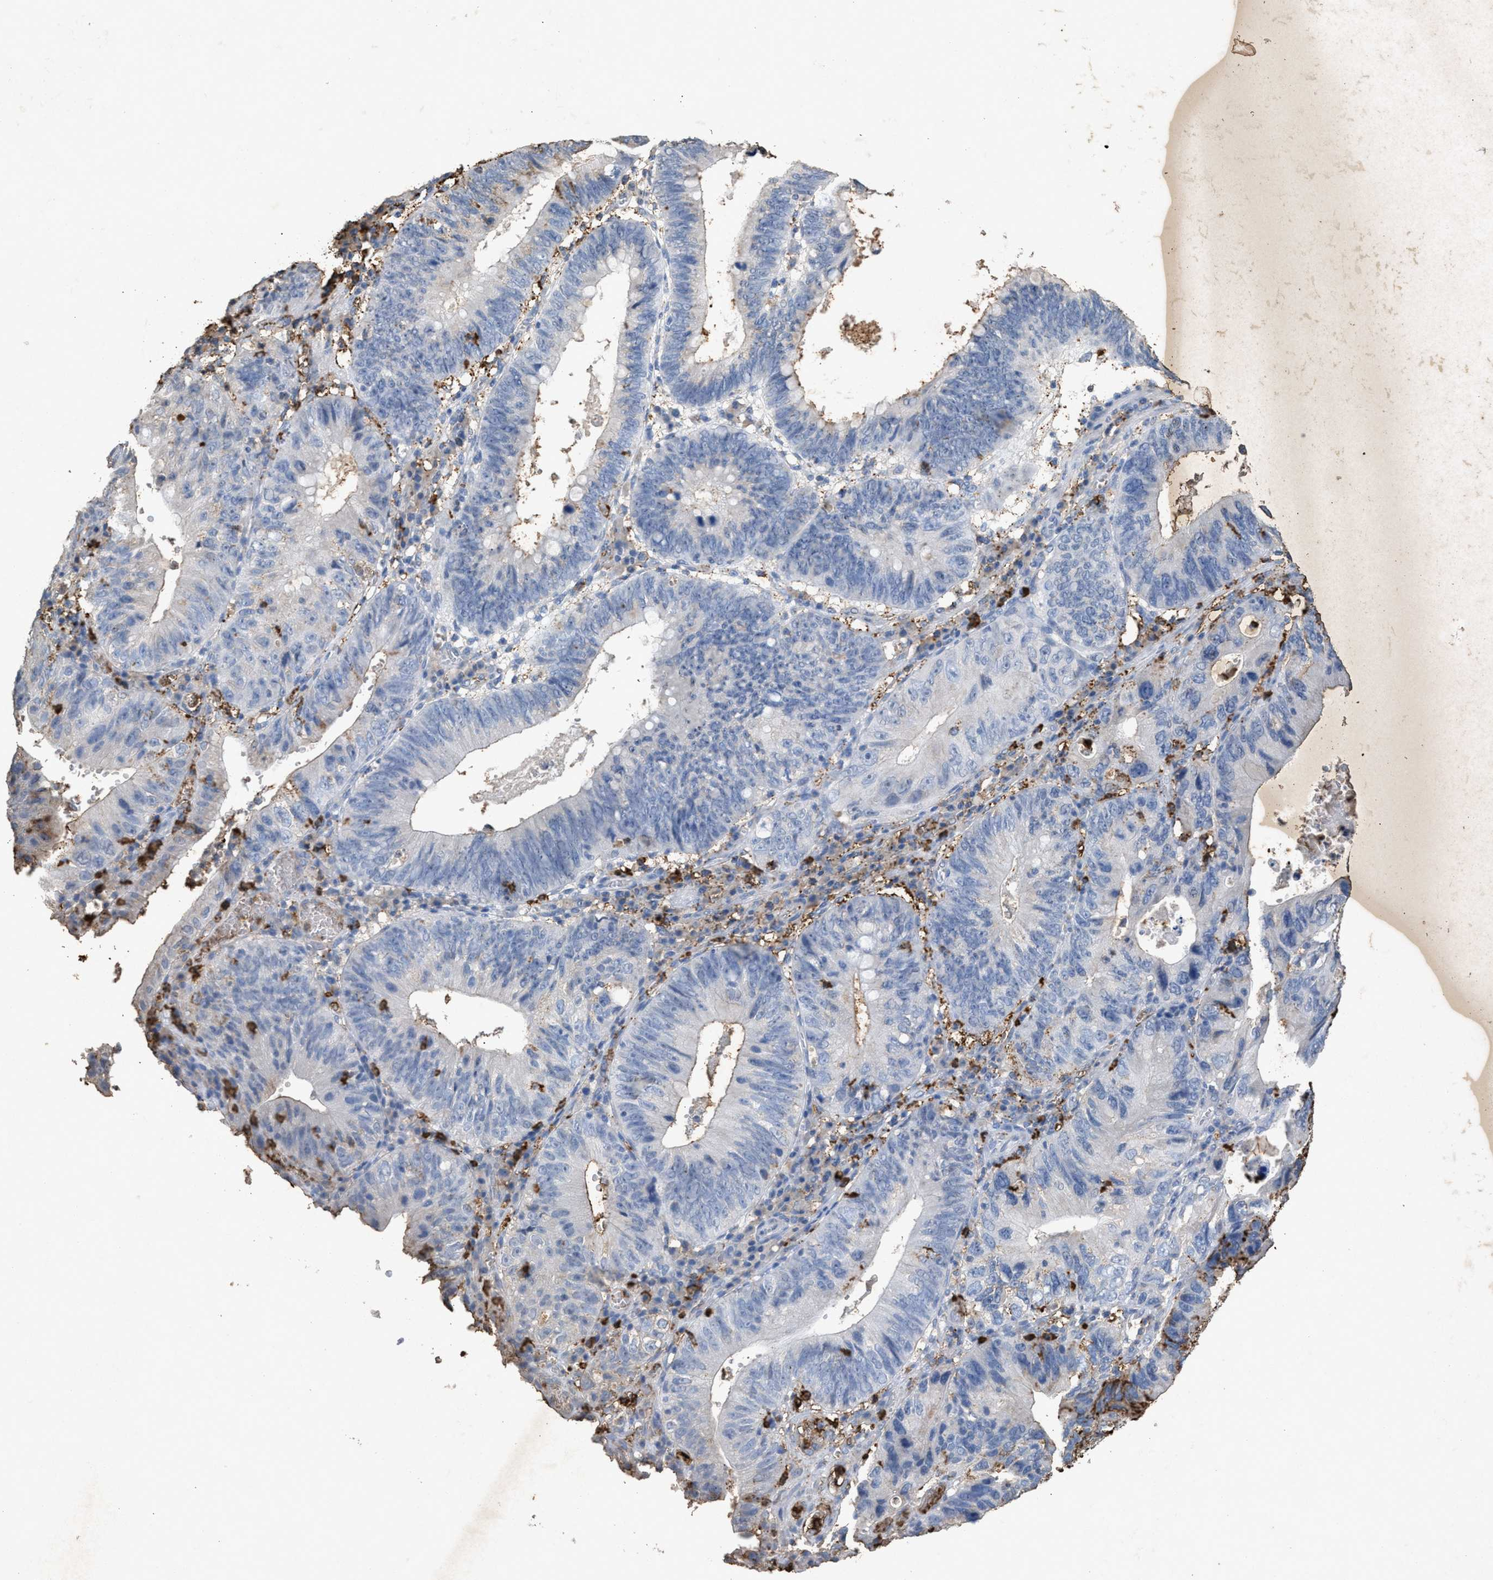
{"staining": {"intensity": "negative", "quantity": "none", "location": "none"}, "tissue": "stomach cancer", "cell_type": "Tumor cells", "image_type": "cancer", "snomed": [{"axis": "morphology", "description": "Adenocarcinoma, NOS"}, {"axis": "topography", "description": "Stomach"}], "caption": "Stomach adenocarcinoma was stained to show a protein in brown. There is no significant staining in tumor cells.", "gene": "LTB4R2", "patient": {"sex": "male", "age": 59}}